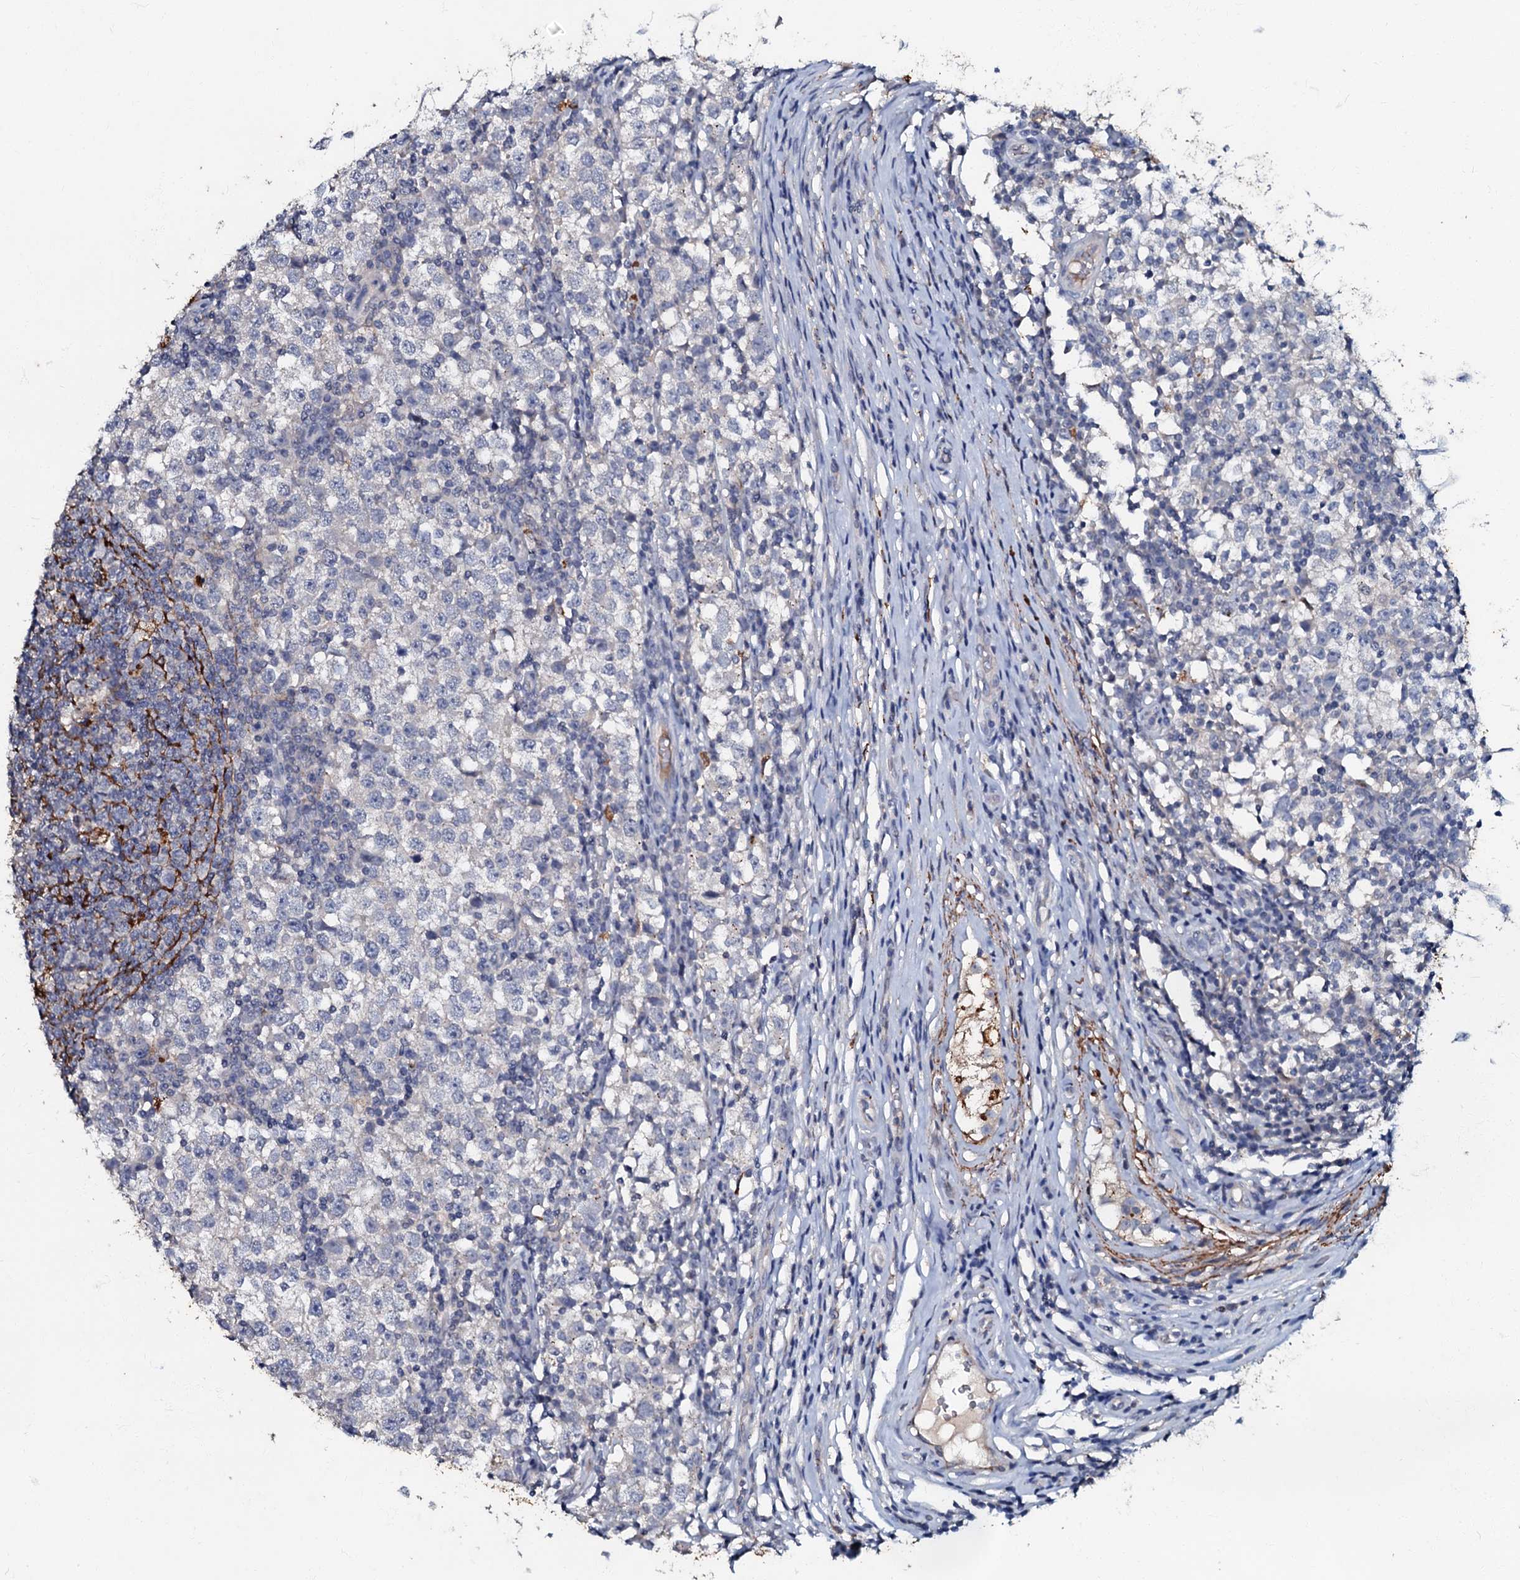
{"staining": {"intensity": "negative", "quantity": "none", "location": "none"}, "tissue": "testis cancer", "cell_type": "Tumor cells", "image_type": "cancer", "snomed": [{"axis": "morphology", "description": "Seminoma, NOS"}, {"axis": "topography", "description": "Testis"}], "caption": "Immunohistochemistry (IHC) histopathology image of neoplastic tissue: seminoma (testis) stained with DAB (3,3'-diaminobenzidine) exhibits no significant protein positivity in tumor cells. (Stains: DAB (3,3'-diaminobenzidine) IHC with hematoxylin counter stain, Microscopy: brightfield microscopy at high magnification).", "gene": "MANSC4", "patient": {"sex": "male", "age": 65}}